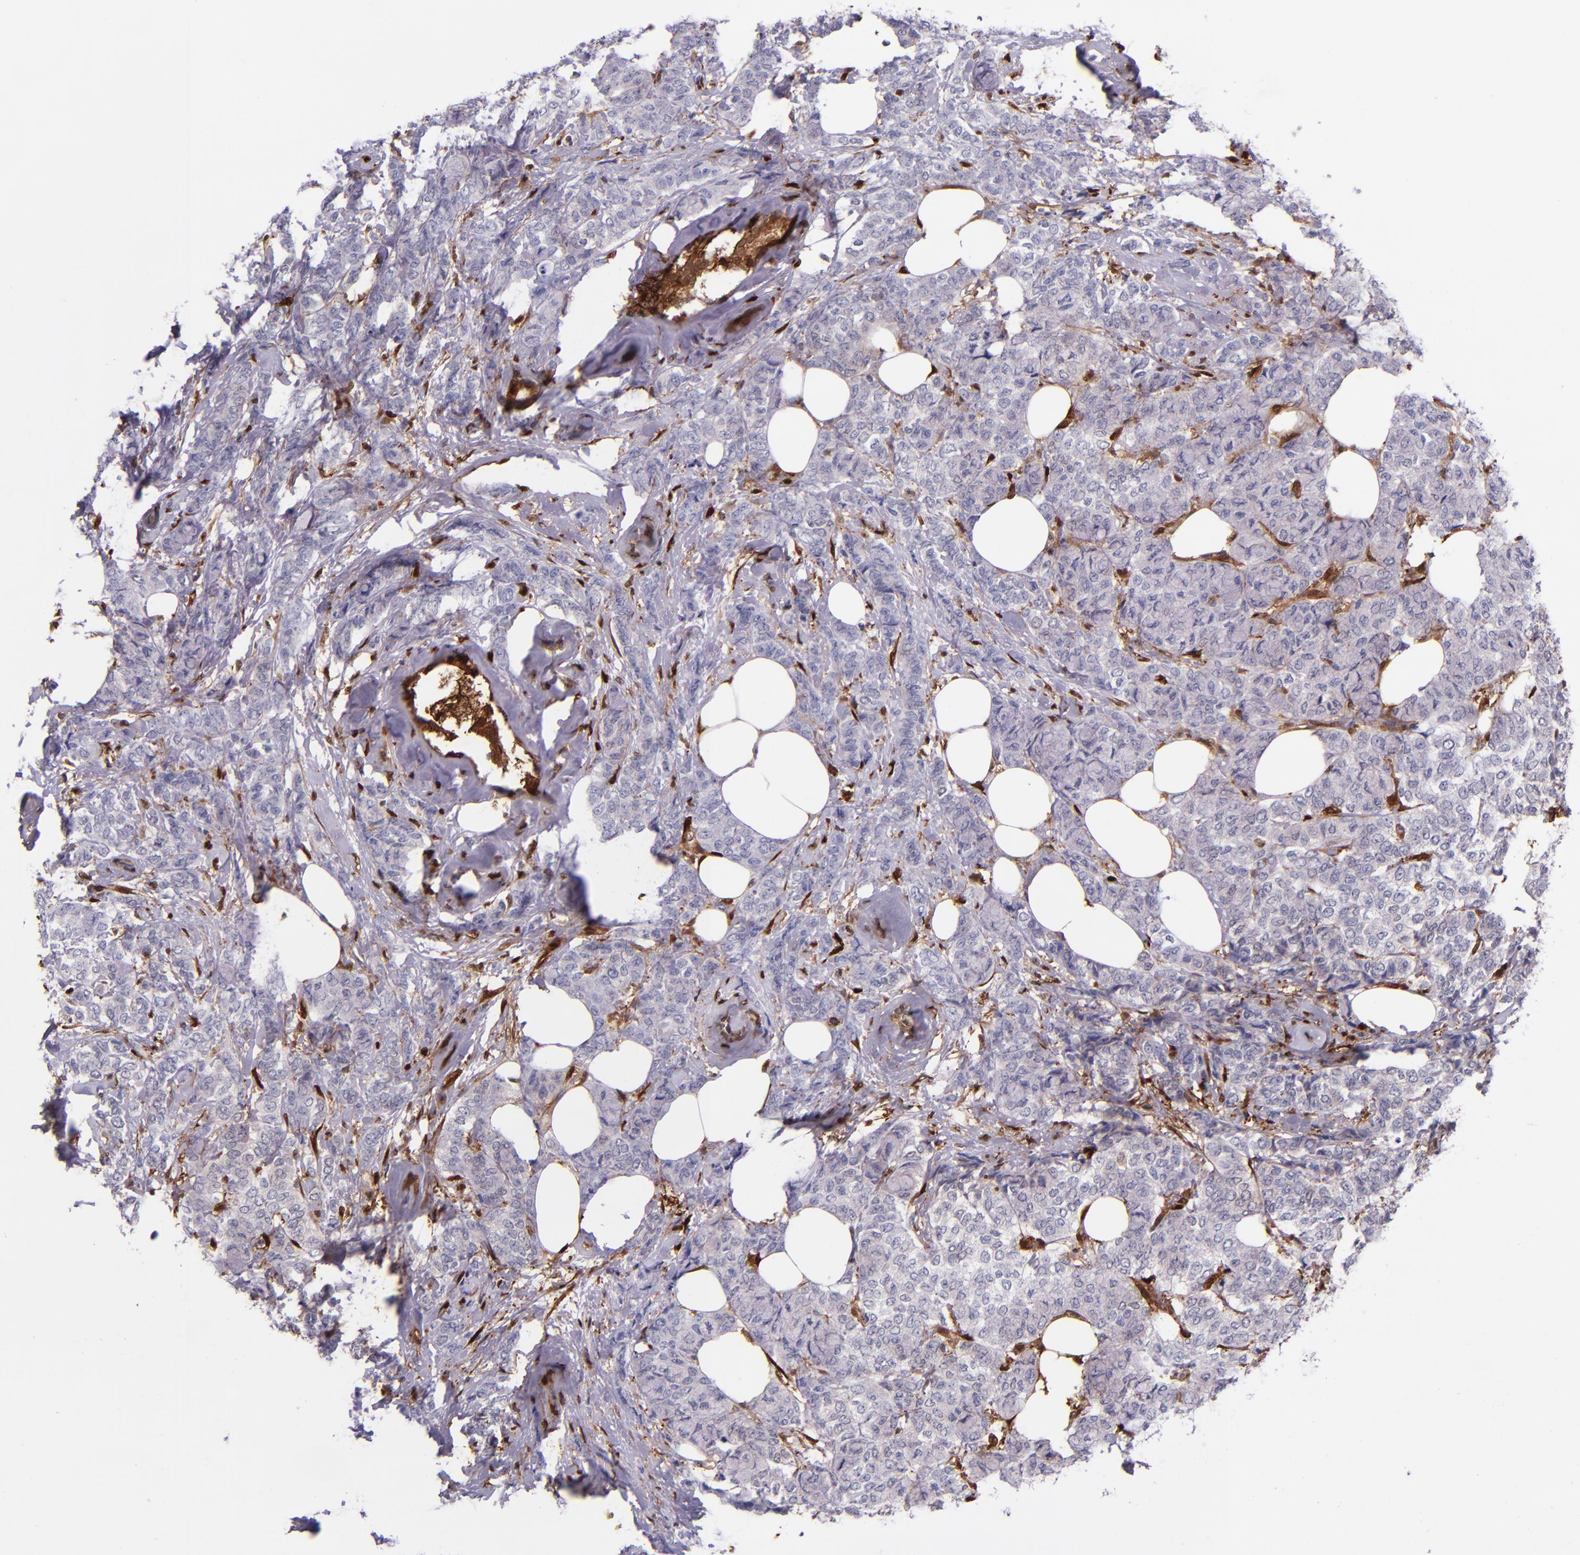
{"staining": {"intensity": "negative", "quantity": "none", "location": "none"}, "tissue": "breast cancer", "cell_type": "Tumor cells", "image_type": "cancer", "snomed": [{"axis": "morphology", "description": "Lobular carcinoma"}, {"axis": "topography", "description": "Breast"}], "caption": "Lobular carcinoma (breast) stained for a protein using IHC shows no positivity tumor cells.", "gene": "LGALS1", "patient": {"sex": "female", "age": 60}}